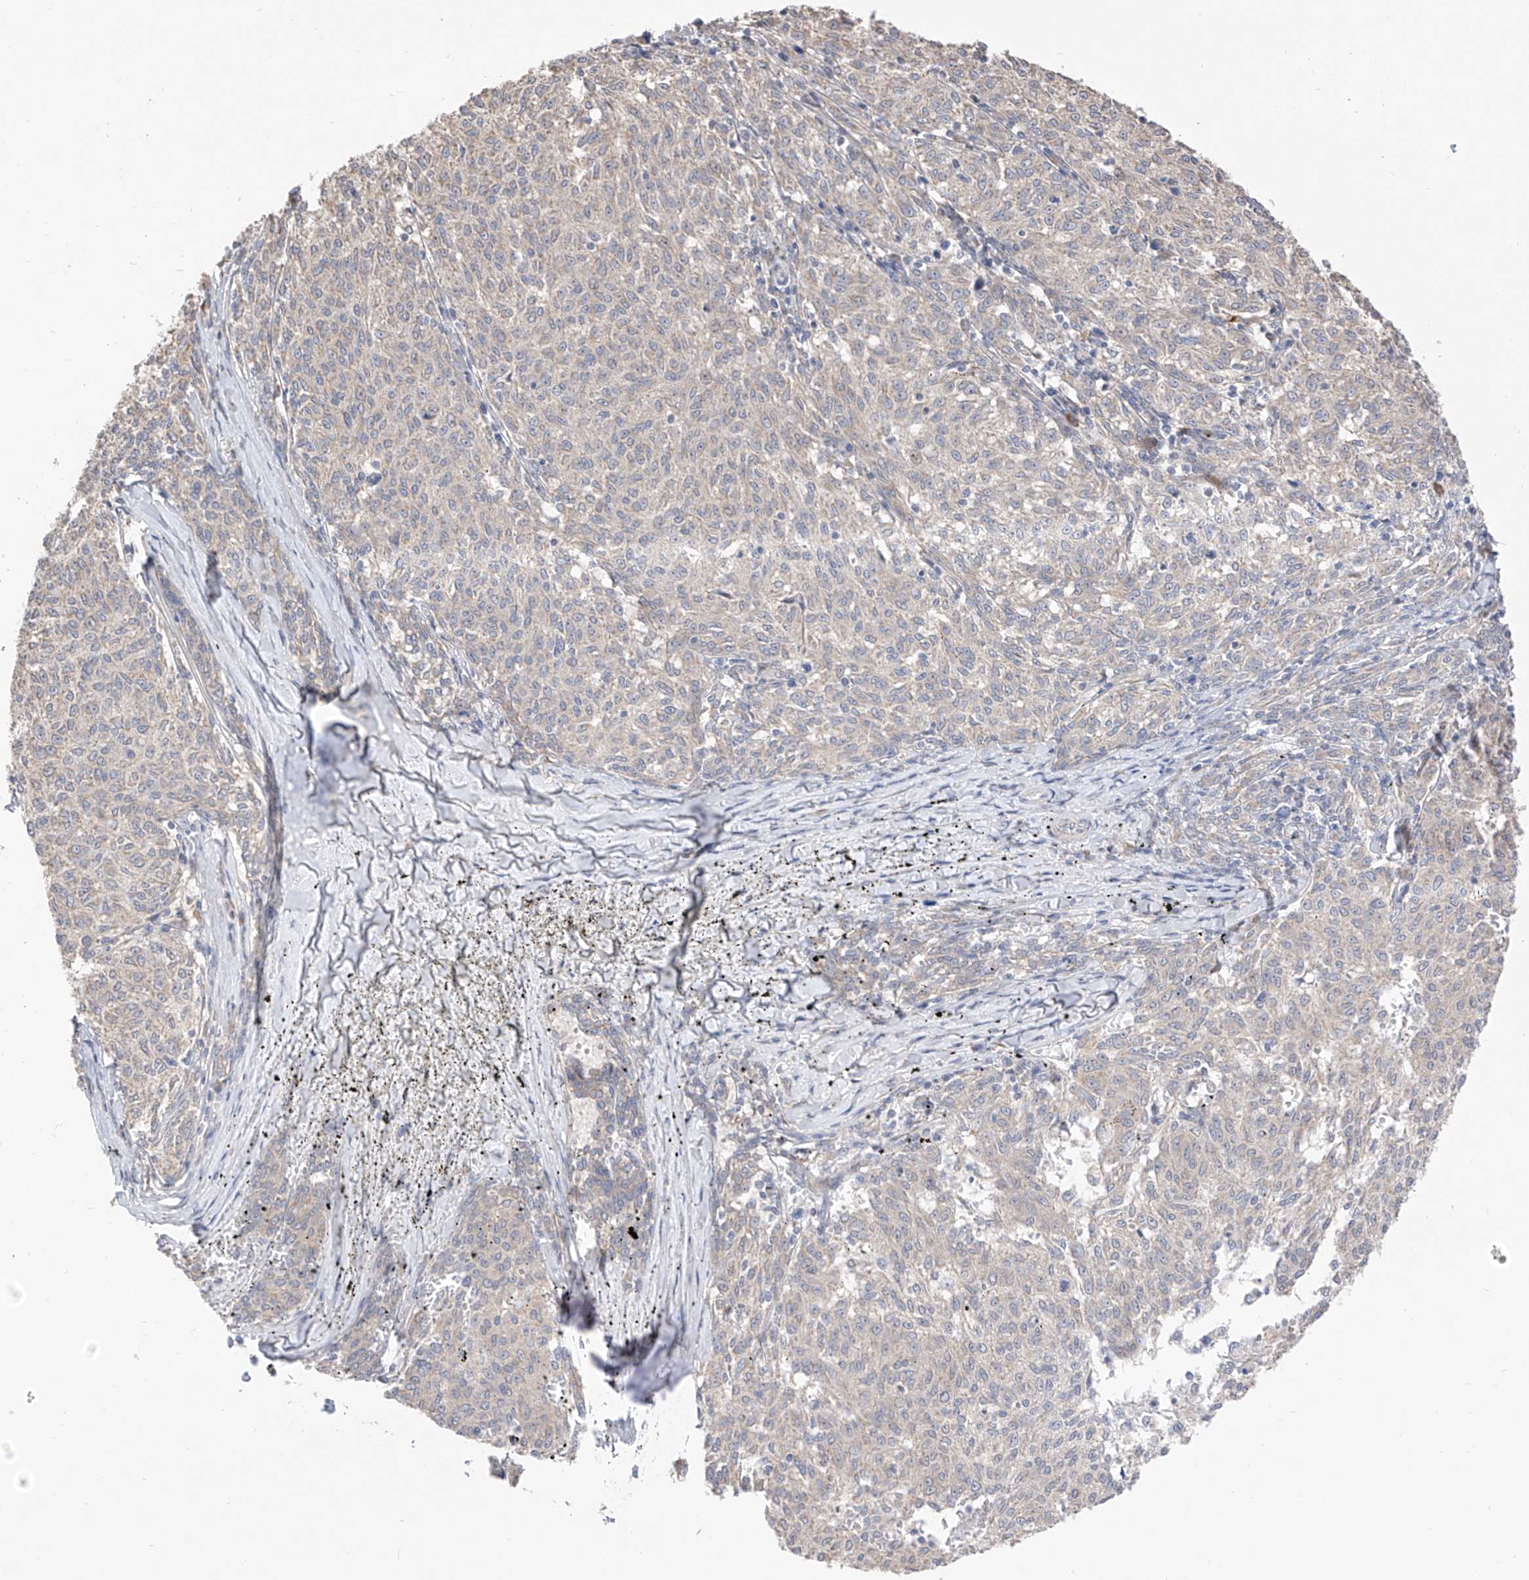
{"staining": {"intensity": "weak", "quantity": "<25%", "location": "cytoplasmic/membranous"}, "tissue": "melanoma", "cell_type": "Tumor cells", "image_type": "cancer", "snomed": [{"axis": "morphology", "description": "Malignant melanoma, NOS"}, {"axis": "topography", "description": "Skin"}], "caption": "This is an immunohistochemistry (IHC) micrograph of human melanoma. There is no expression in tumor cells.", "gene": "LATS1", "patient": {"sex": "female", "age": 72}}